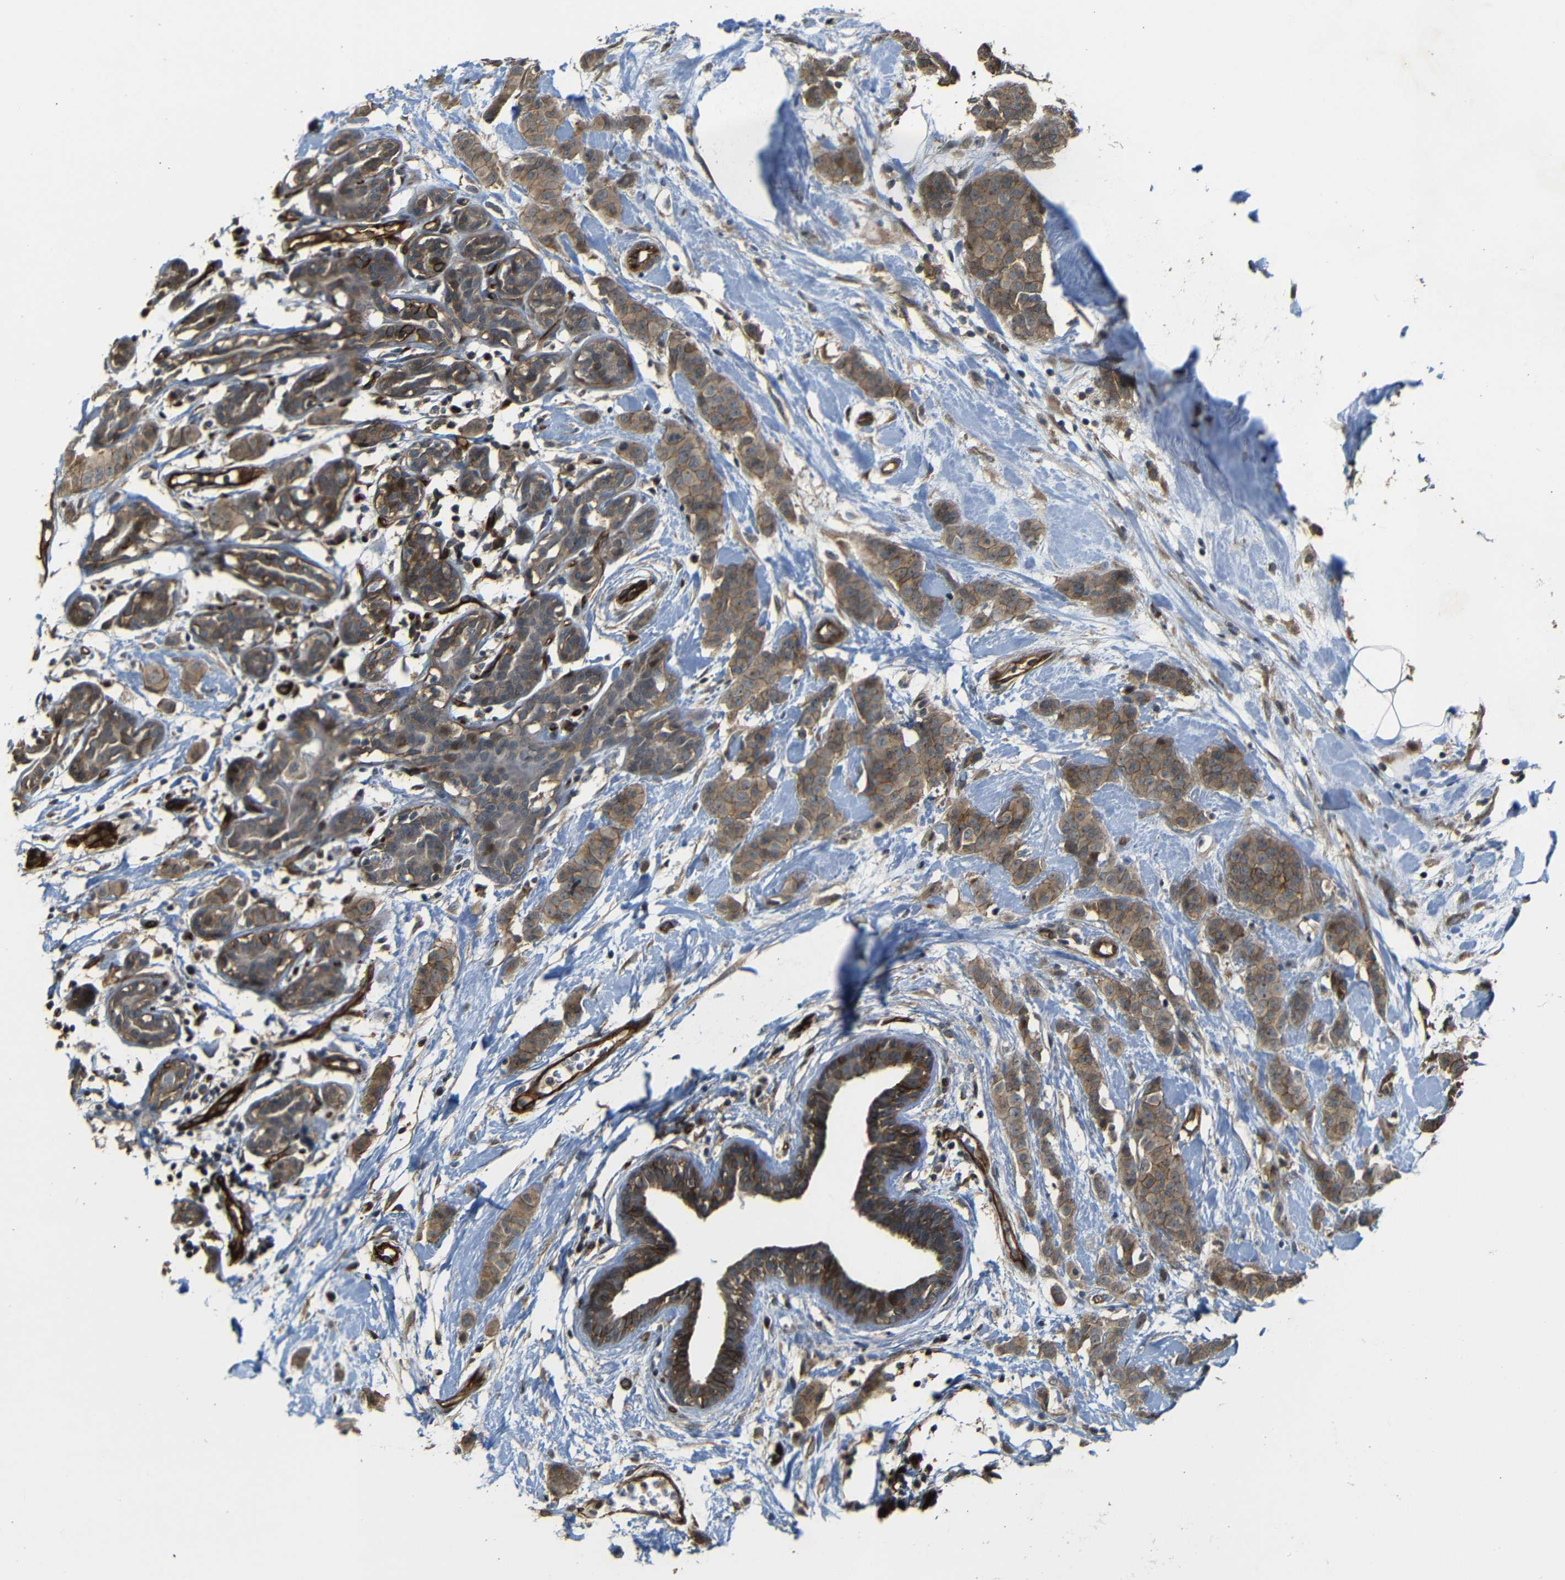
{"staining": {"intensity": "moderate", "quantity": ">75%", "location": "cytoplasmic/membranous"}, "tissue": "breast cancer", "cell_type": "Tumor cells", "image_type": "cancer", "snomed": [{"axis": "morphology", "description": "Normal tissue, NOS"}, {"axis": "morphology", "description": "Duct carcinoma"}, {"axis": "topography", "description": "Breast"}], "caption": "Immunohistochemical staining of human breast cancer (invasive ductal carcinoma) displays medium levels of moderate cytoplasmic/membranous staining in about >75% of tumor cells. (DAB = brown stain, brightfield microscopy at high magnification).", "gene": "RELL1", "patient": {"sex": "female", "age": 40}}